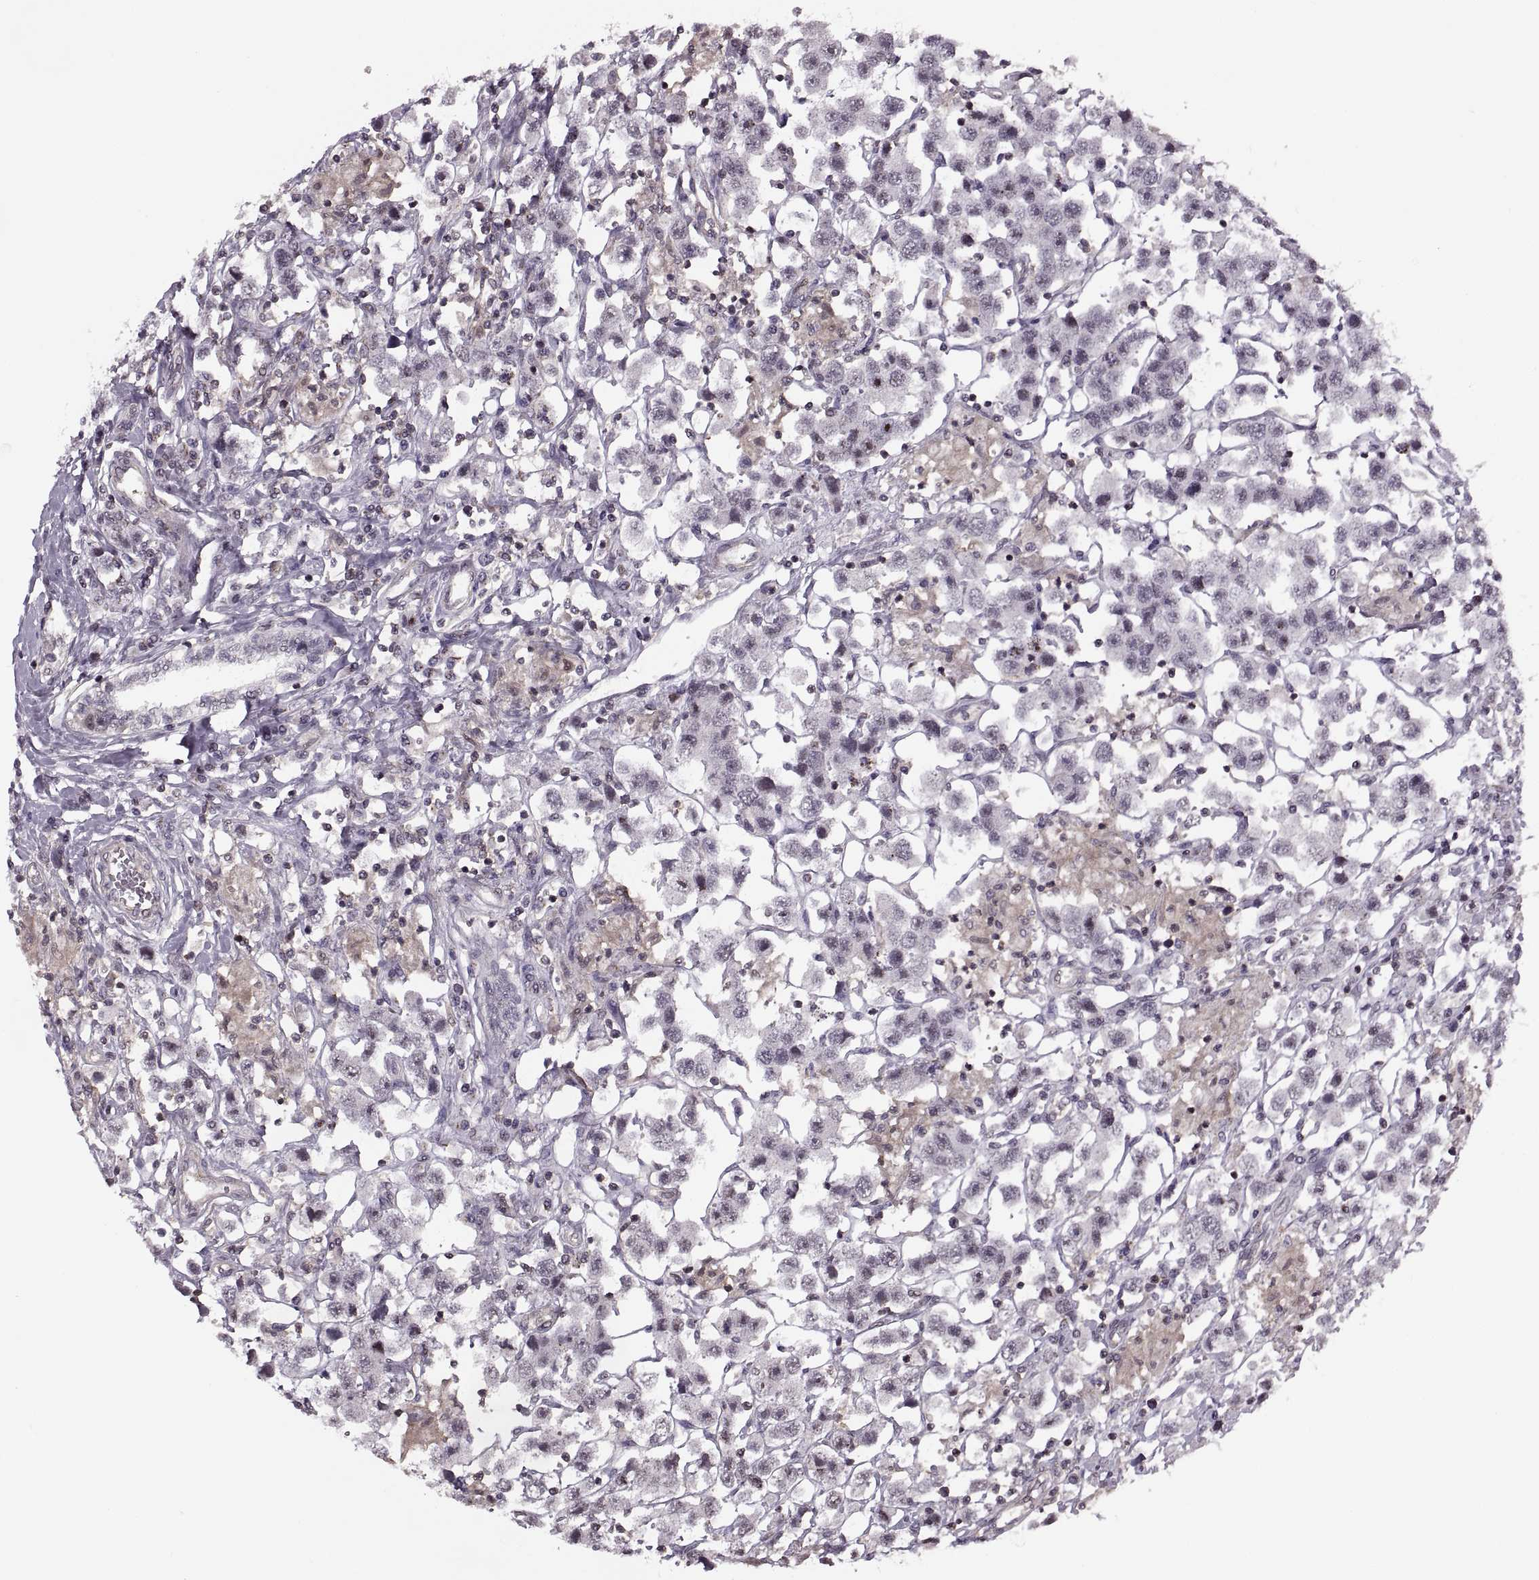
{"staining": {"intensity": "negative", "quantity": "none", "location": "none"}, "tissue": "testis cancer", "cell_type": "Tumor cells", "image_type": "cancer", "snomed": [{"axis": "morphology", "description": "Seminoma, NOS"}, {"axis": "topography", "description": "Testis"}], "caption": "Human seminoma (testis) stained for a protein using IHC reveals no positivity in tumor cells.", "gene": "LUZP2", "patient": {"sex": "male", "age": 45}}